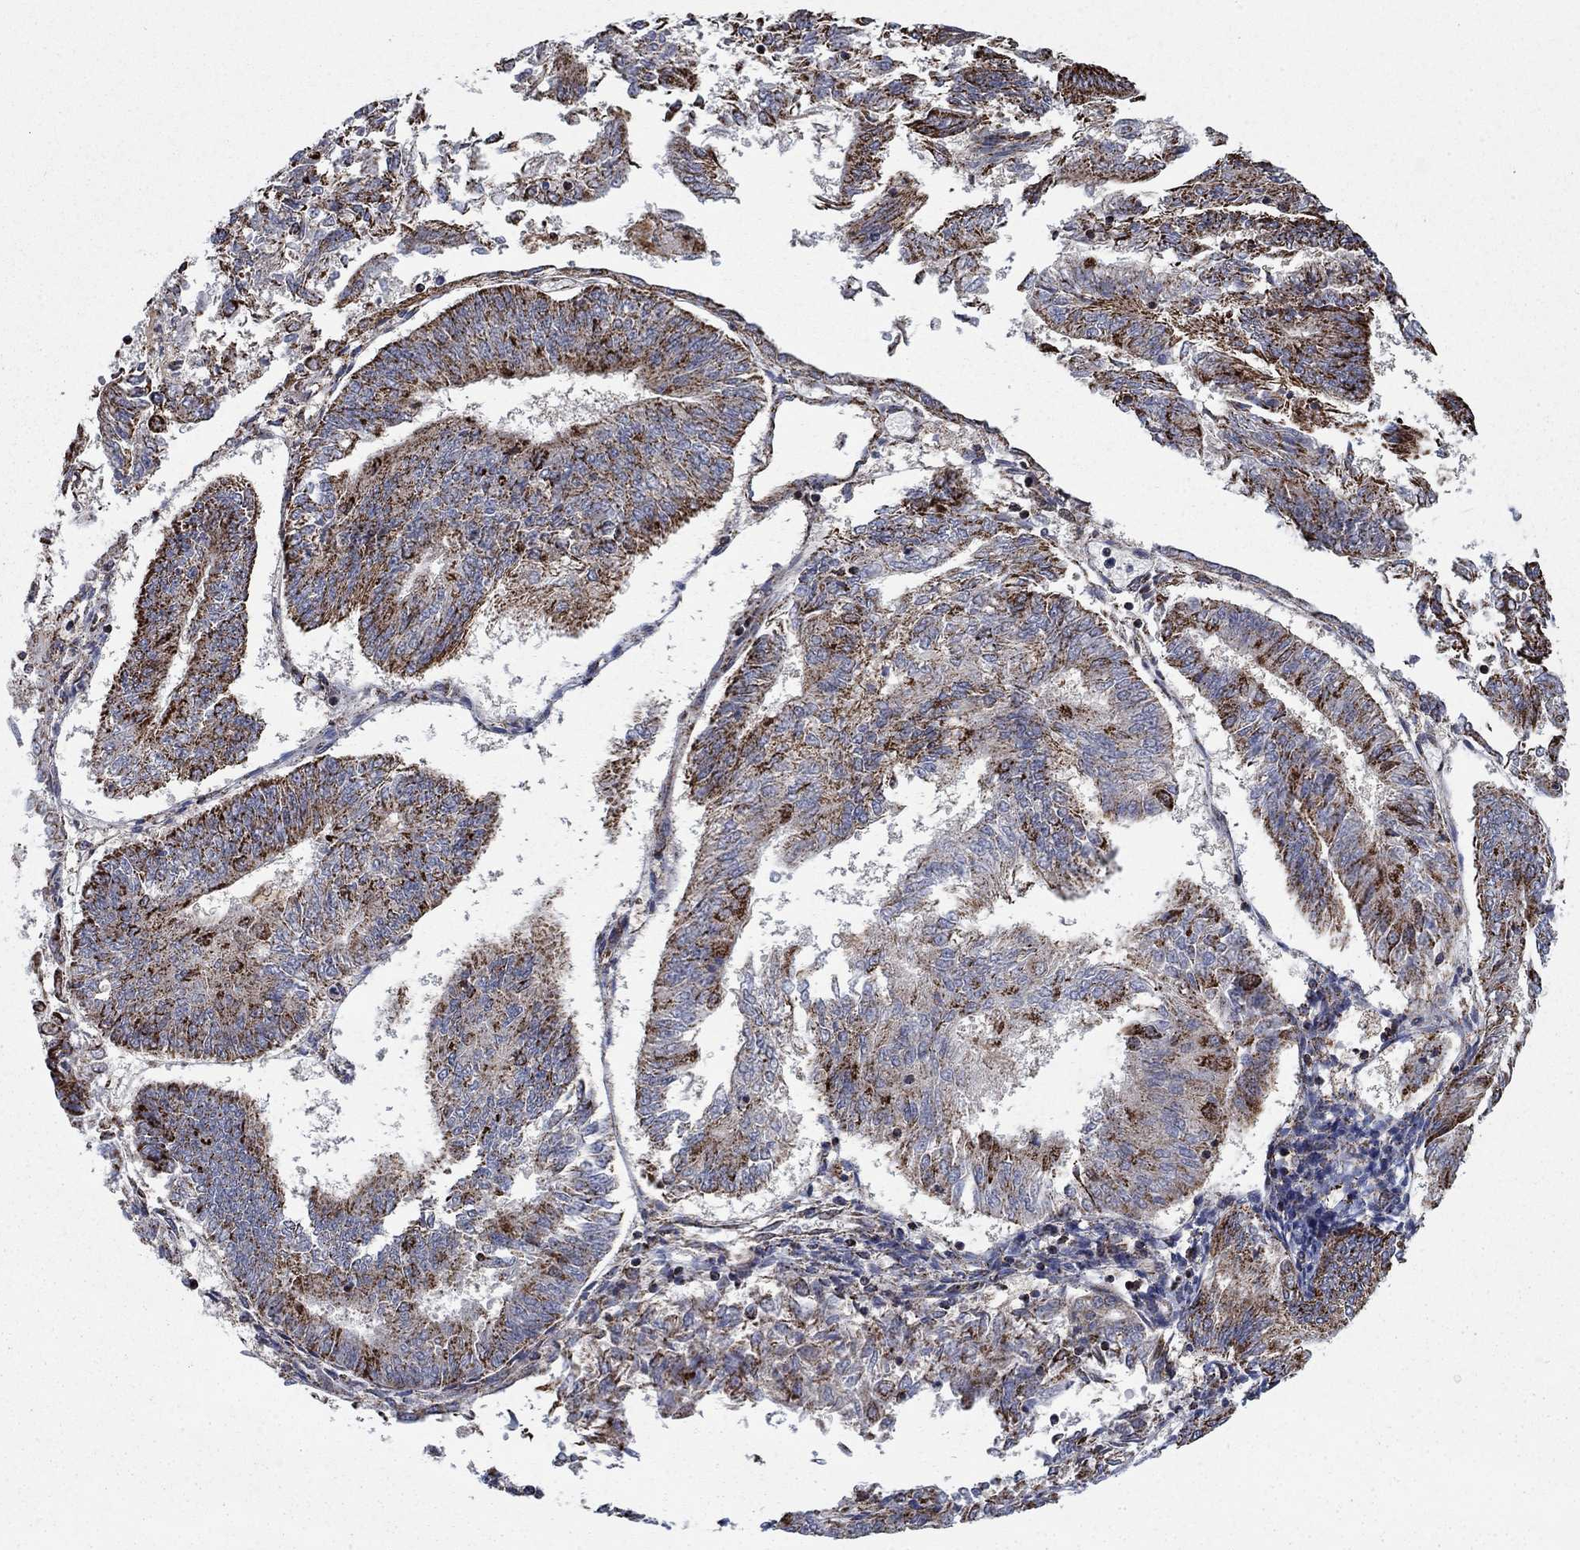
{"staining": {"intensity": "strong", "quantity": "<25%", "location": "cytoplasmic/membranous"}, "tissue": "endometrial cancer", "cell_type": "Tumor cells", "image_type": "cancer", "snomed": [{"axis": "morphology", "description": "Adenocarcinoma, NOS"}, {"axis": "topography", "description": "Endometrium"}], "caption": "Tumor cells exhibit medium levels of strong cytoplasmic/membranous expression in approximately <25% of cells in endometrial cancer. The staining was performed using DAB (3,3'-diaminobenzidine) to visualize the protein expression in brown, while the nuclei were stained in blue with hematoxylin (Magnification: 20x).", "gene": "MOAP1", "patient": {"sex": "female", "age": 58}}